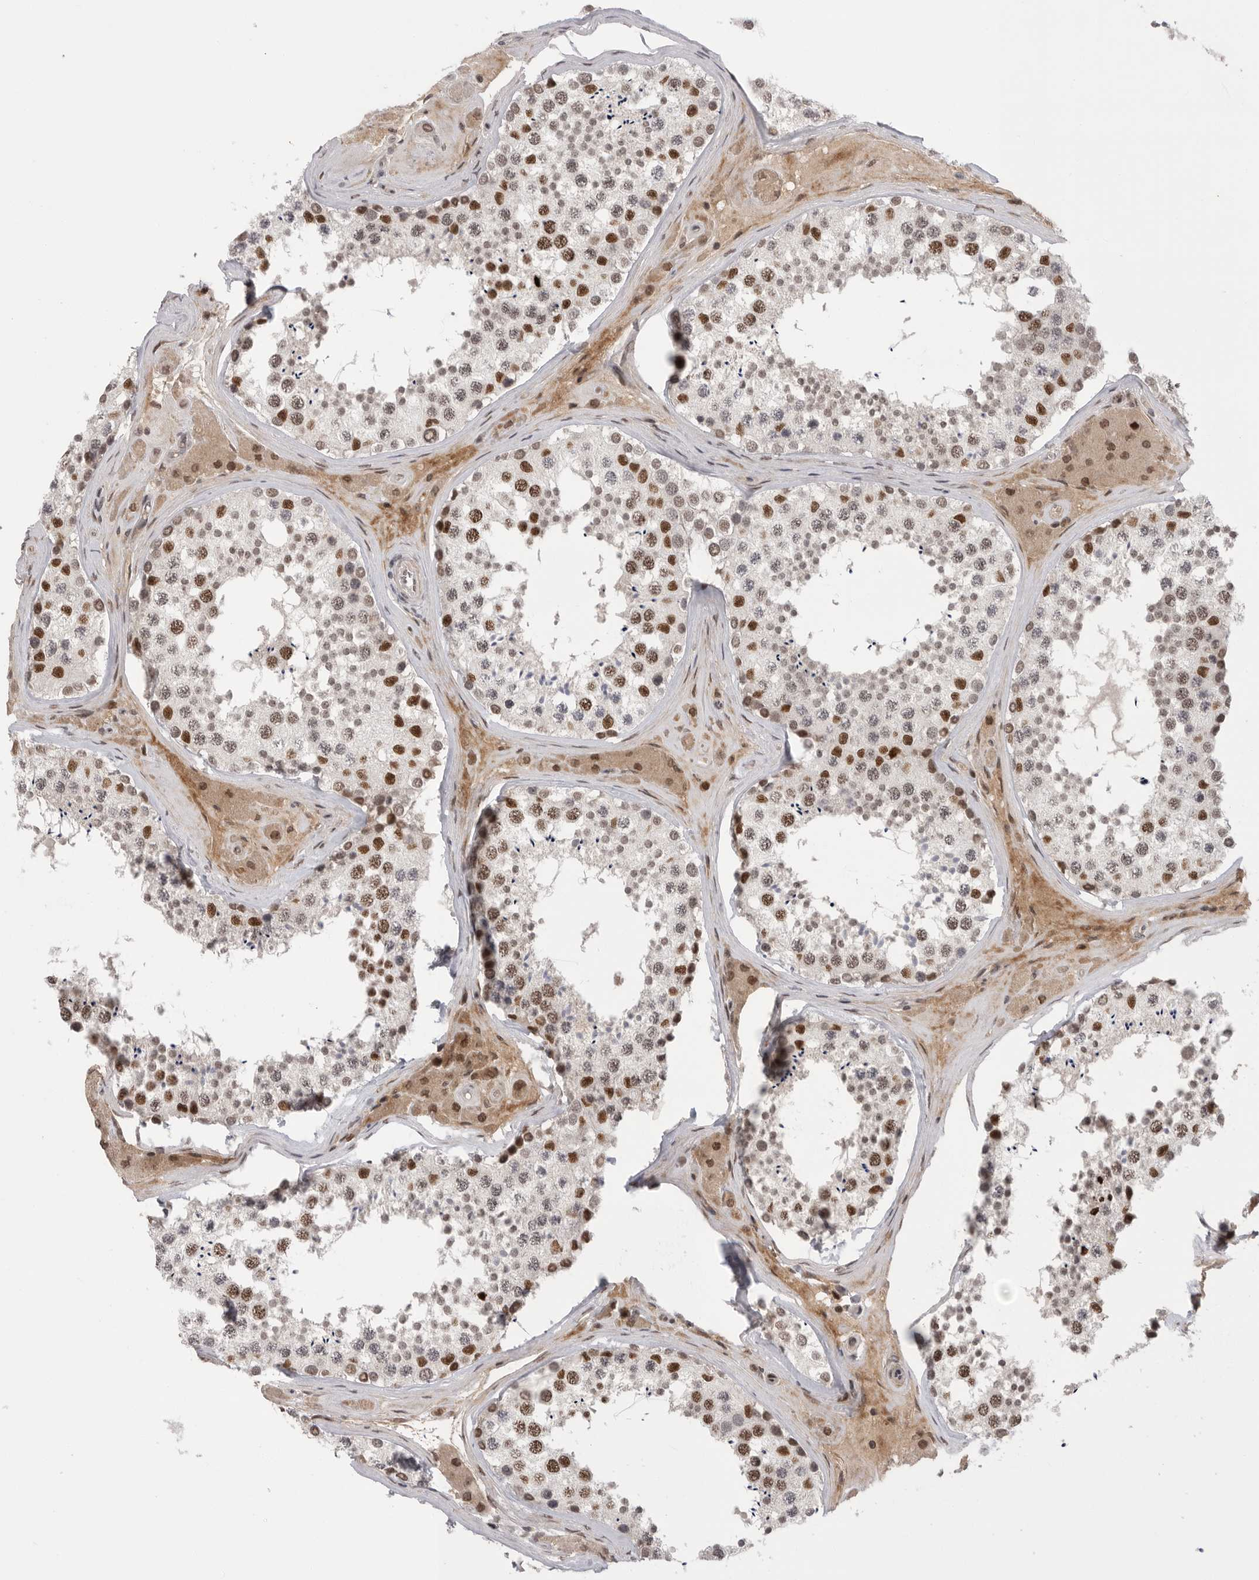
{"staining": {"intensity": "strong", "quantity": "25%-75%", "location": "nuclear"}, "tissue": "testis", "cell_type": "Cells in seminiferous ducts", "image_type": "normal", "snomed": [{"axis": "morphology", "description": "Normal tissue, NOS"}, {"axis": "topography", "description": "Testis"}], "caption": "Strong nuclear protein expression is seen in about 25%-75% of cells in seminiferous ducts in testis.", "gene": "POU5F1", "patient": {"sex": "male", "age": 46}}